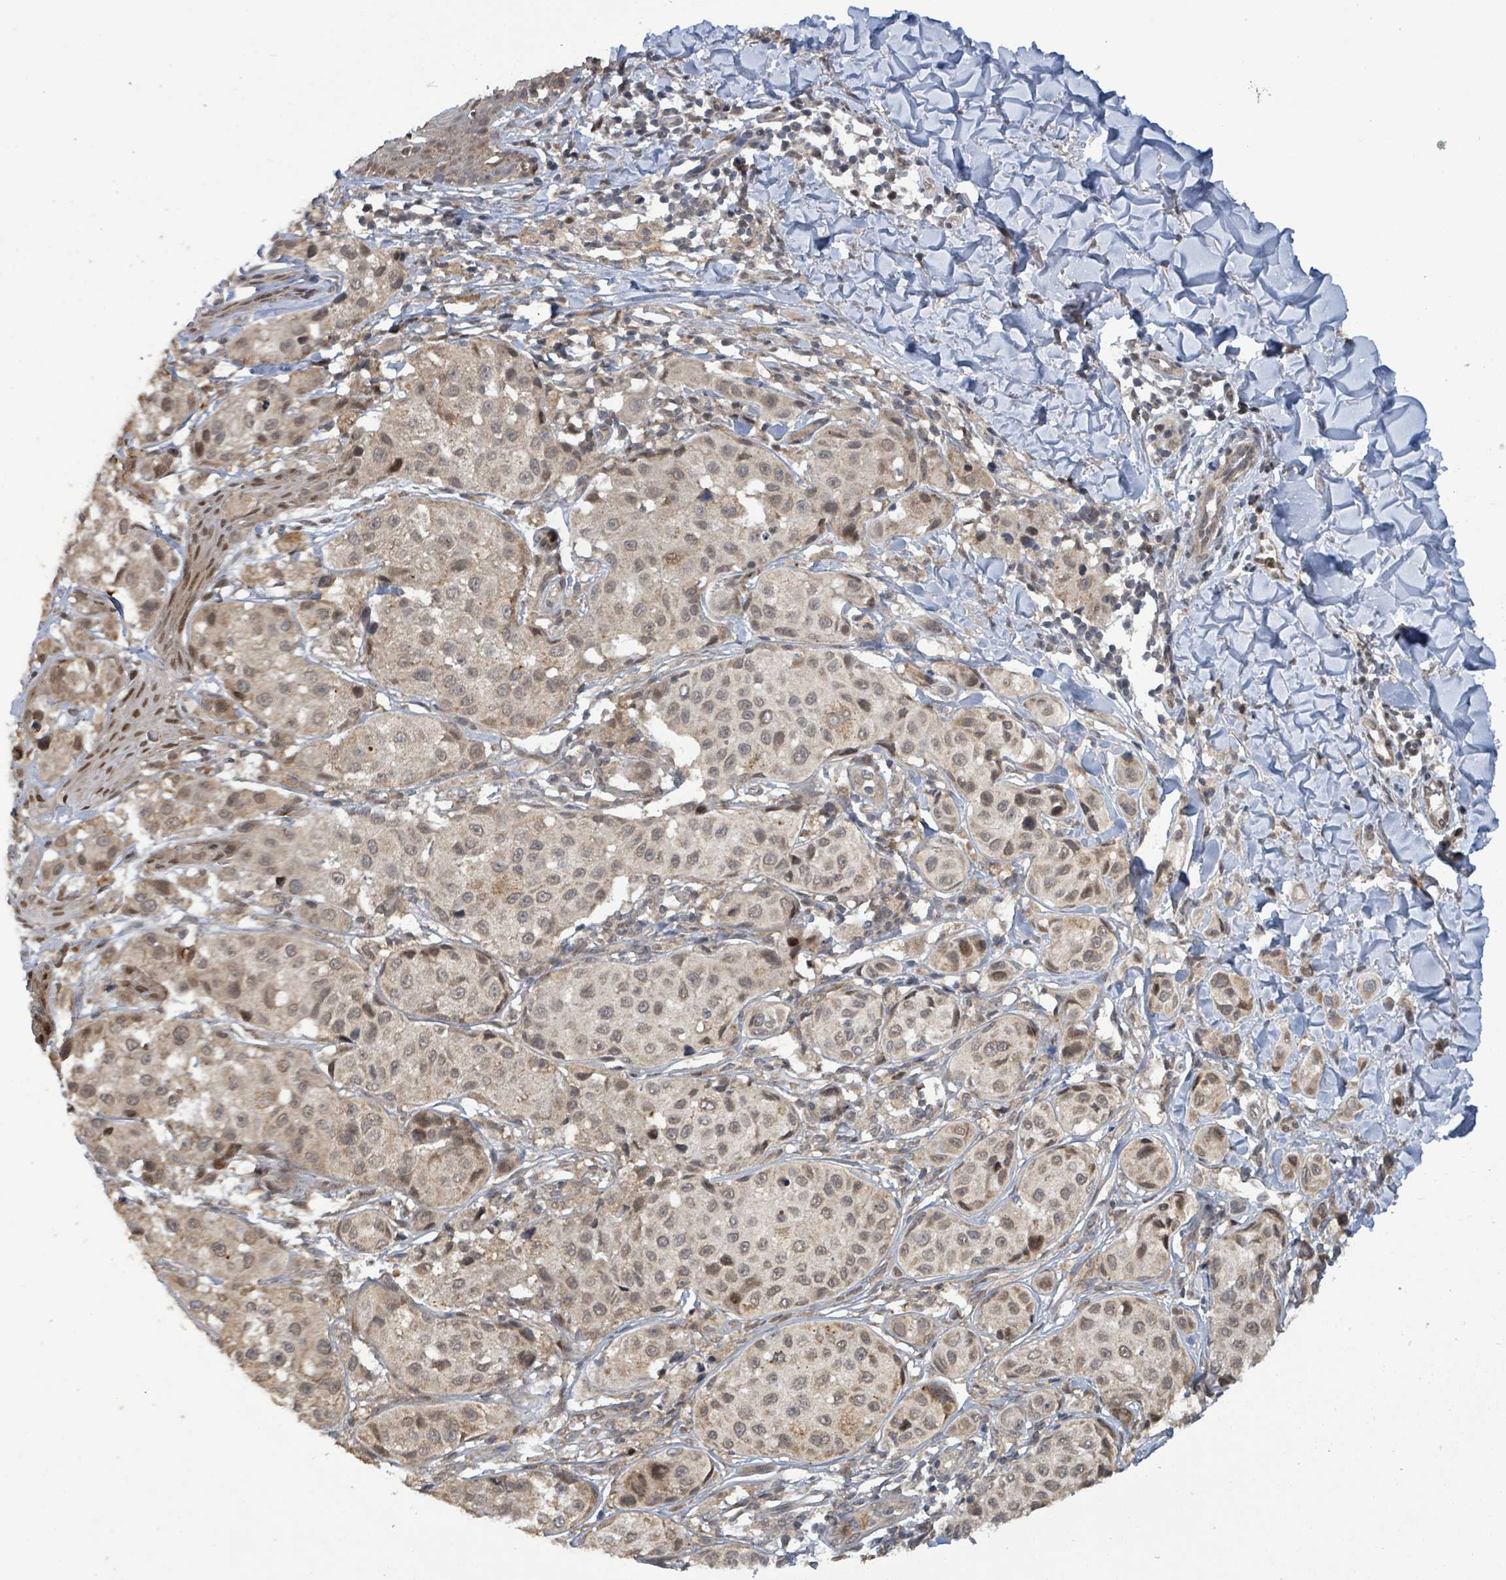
{"staining": {"intensity": "moderate", "quantity": ">75%", "location": "cytoplasmic/membranous,nuclear"}, "tissue": "melanoma", "cell_type": "Tumor cells", "image_type": "cancer", "snomed": [{"axis": "morphology", "description": "Malignant melanoma, NOS"}, {"axis": "topography", "description": "Skin"}], "caption": "A micrograph of melanoma stained for a protein shows moderate cytoplasmic/membranous and nuclear brown staining in tumor cells.", "gene": "COQ6", "patient": {"sex": "male", "age": 39}}